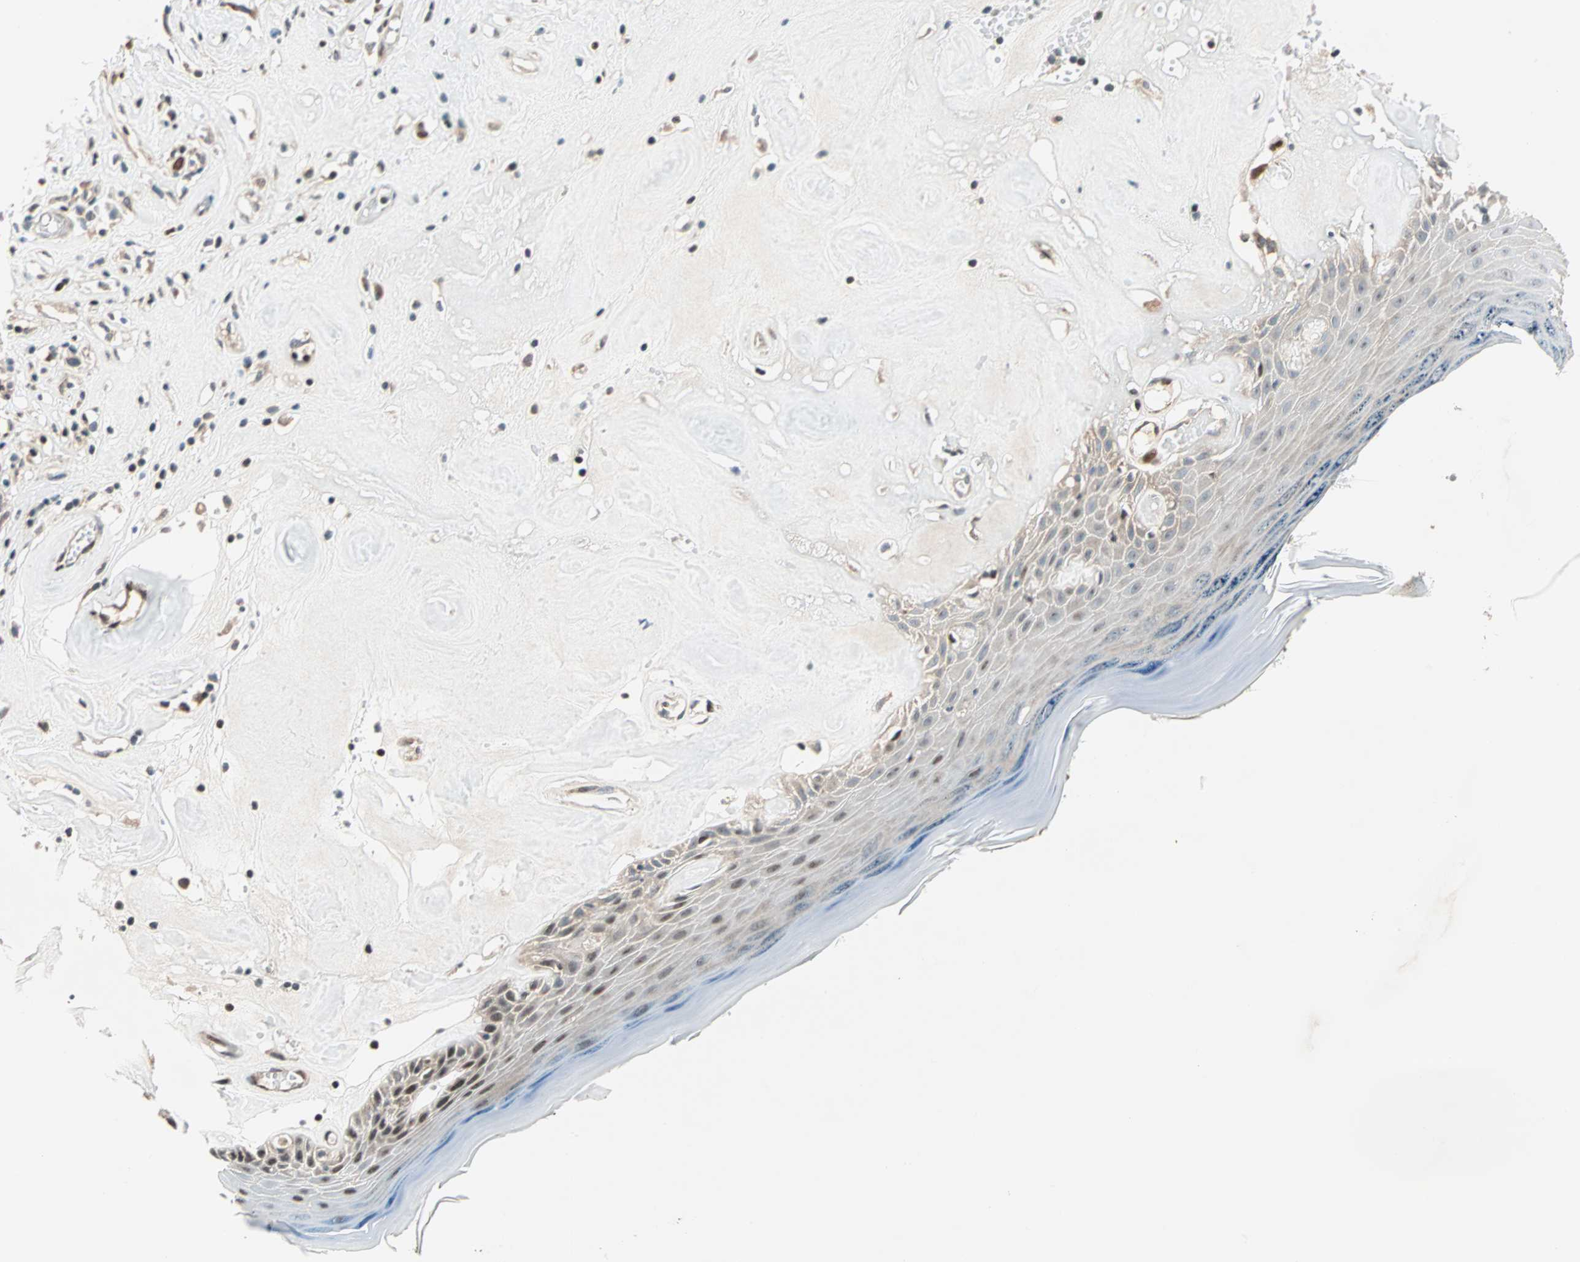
{"staining": {"intensity": "weak", "quantity": ">75%", "location": "cytoplasmic/membranous,nuclear"}, "tissue": "skin", "cell_type": "Epidermal cells", "image_type": "normal", "snomed": [{"axis": "morphology", "description": "Normal tissue, NOS"}, {"axis": "morphology", "description": "Inflammation, NOS"}, {"axis": "topography", "description": "Vulva"}], "caption": "High-power microscopy captured an IHC photomicrograph of unremarkable skin, revealing weak cytoplasmic/membranous,nuclear positivity in approximately >75% of epidermal cells.", "gene": "HECW1", "patient": {"sex": "female", "age": 84}}